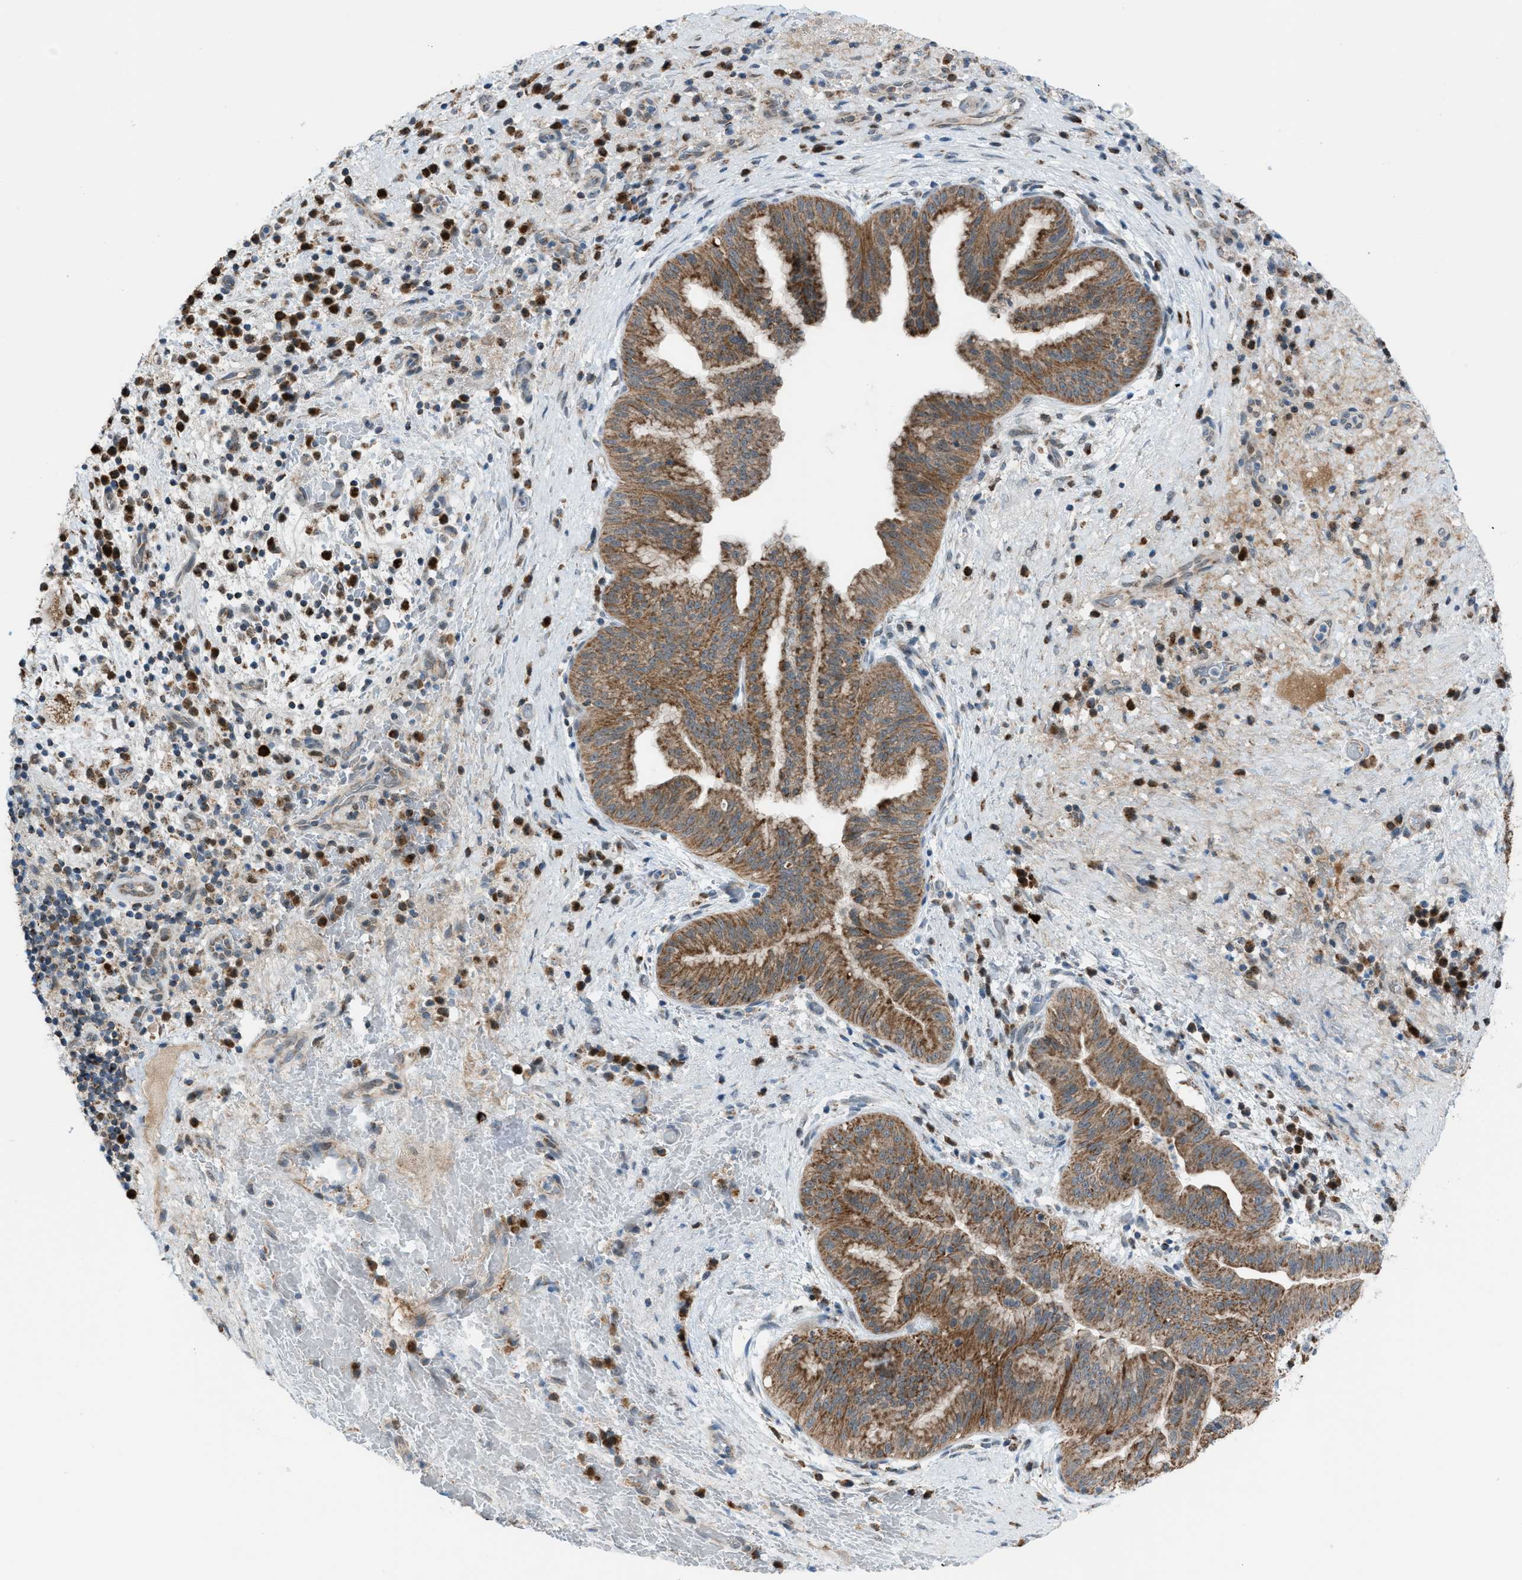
{"staining": {"intensity": "moderate", "quantity": ">75%", "location": "cytoplasmic/membranous"}, "tissue": "liver cancer", "cell_type": "Tumor cells", "image_type": "cancer", "snomed": [{"axis": "morphology", "description": "Cholangiocarcinoma"}, {"axis": "topography", "description": "Liver"}], "caption": "Human liver cholangiocarcinoma stained for a protein (brown) shows moderate cytoplasmic/membranous positive staining in about >75% of tumor cells.", "gene": "SRM", "patient": {"sex": "female", "age": 38}}